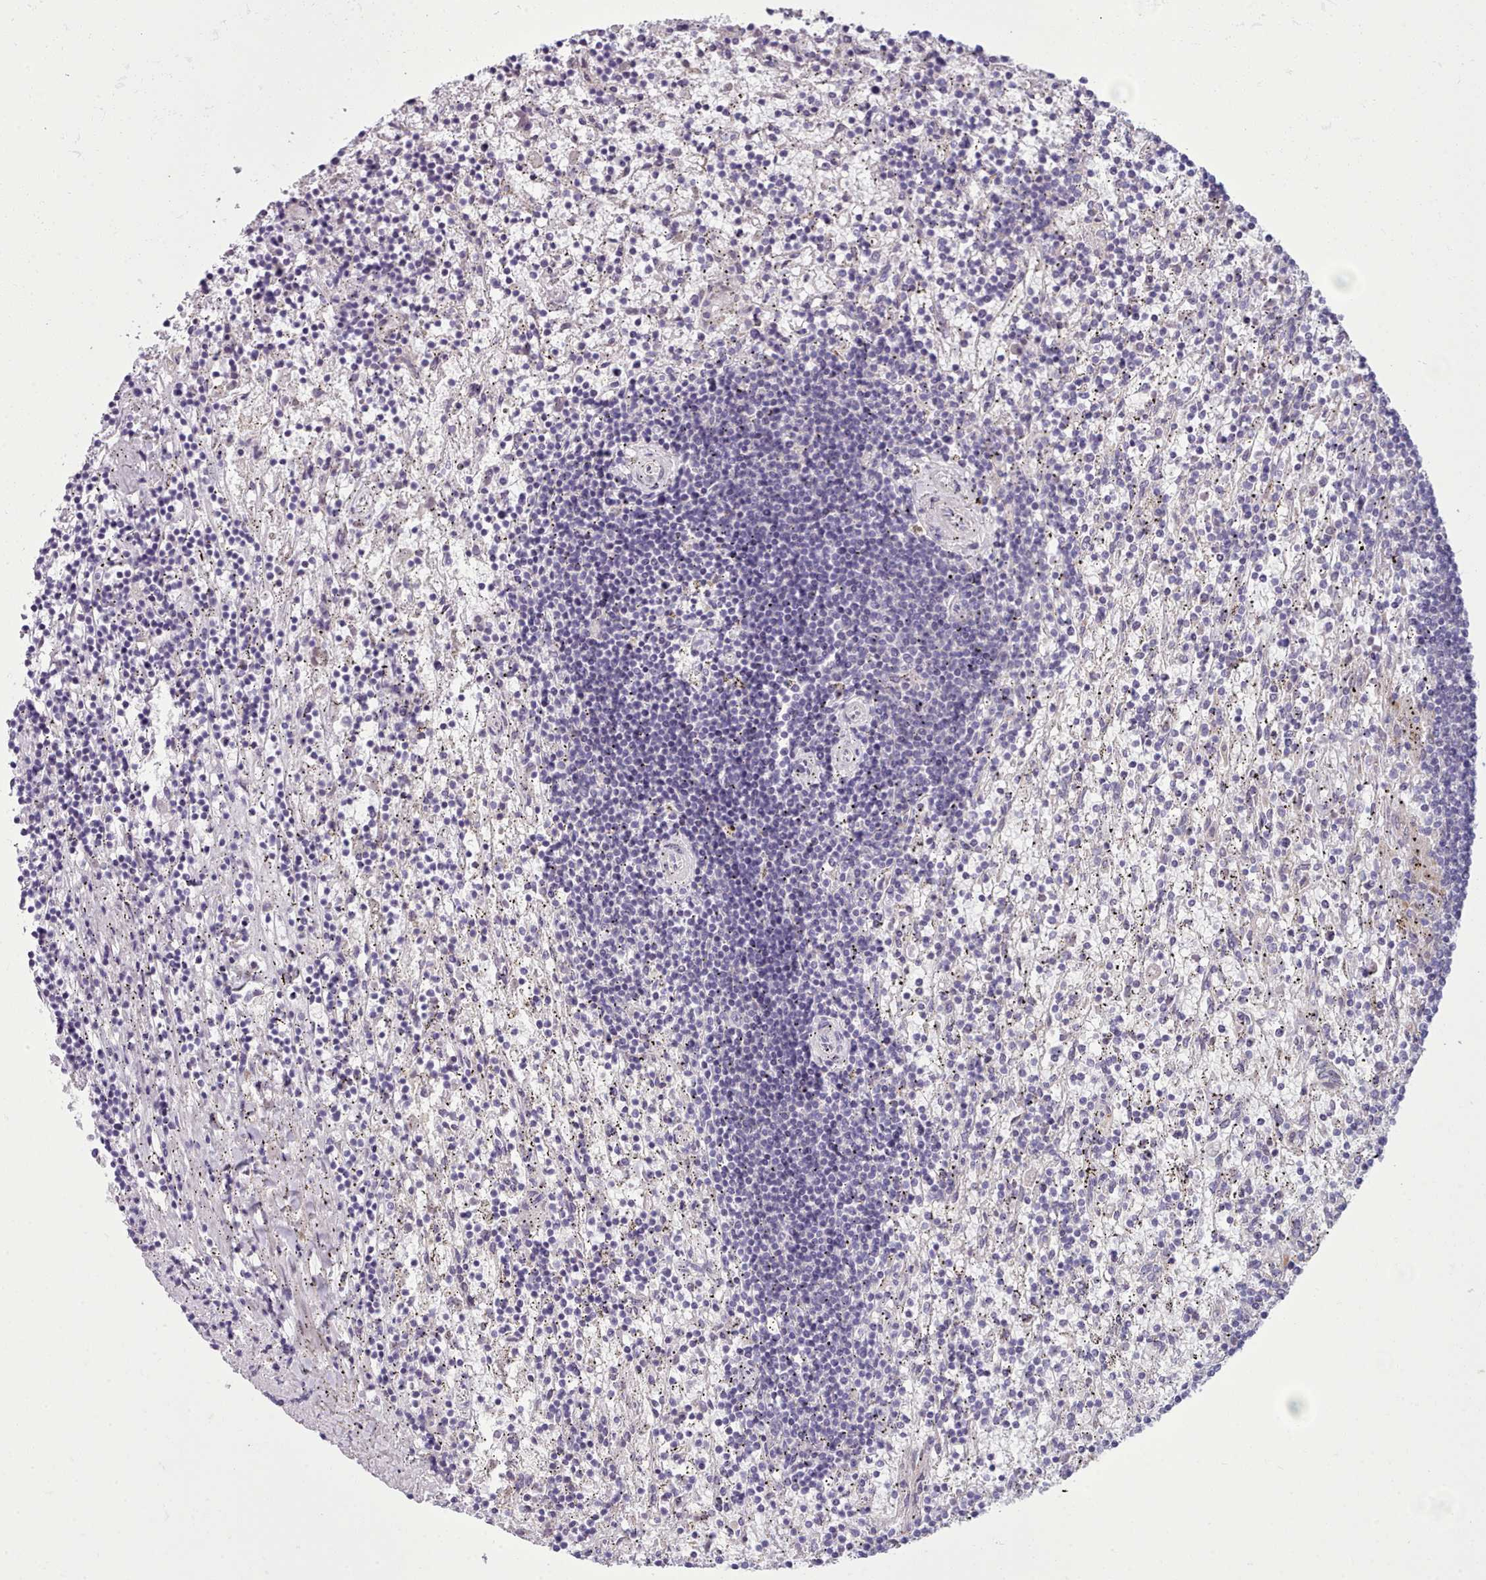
{"staining": {"intensity": "negative", "quantity": "none", "location": "none"}, "tissue": "lymphoma", "cell_type": "Tumor cells", "image_type": "cancer", "snomed": [{"axis": "morphology", "description": "Malignant lymphoma, non-Hodgkin's type, Low grade"}, {"axis": "topography", "description": "Spleen"}], "caption": "Protein analysis of malignant lymphoma, non-Hodgkin's type (low-grade) exhibits no significant positivity in tumor cells.", "gene": "MYRFL", "patient": {"sex": "male", "age": 76}}